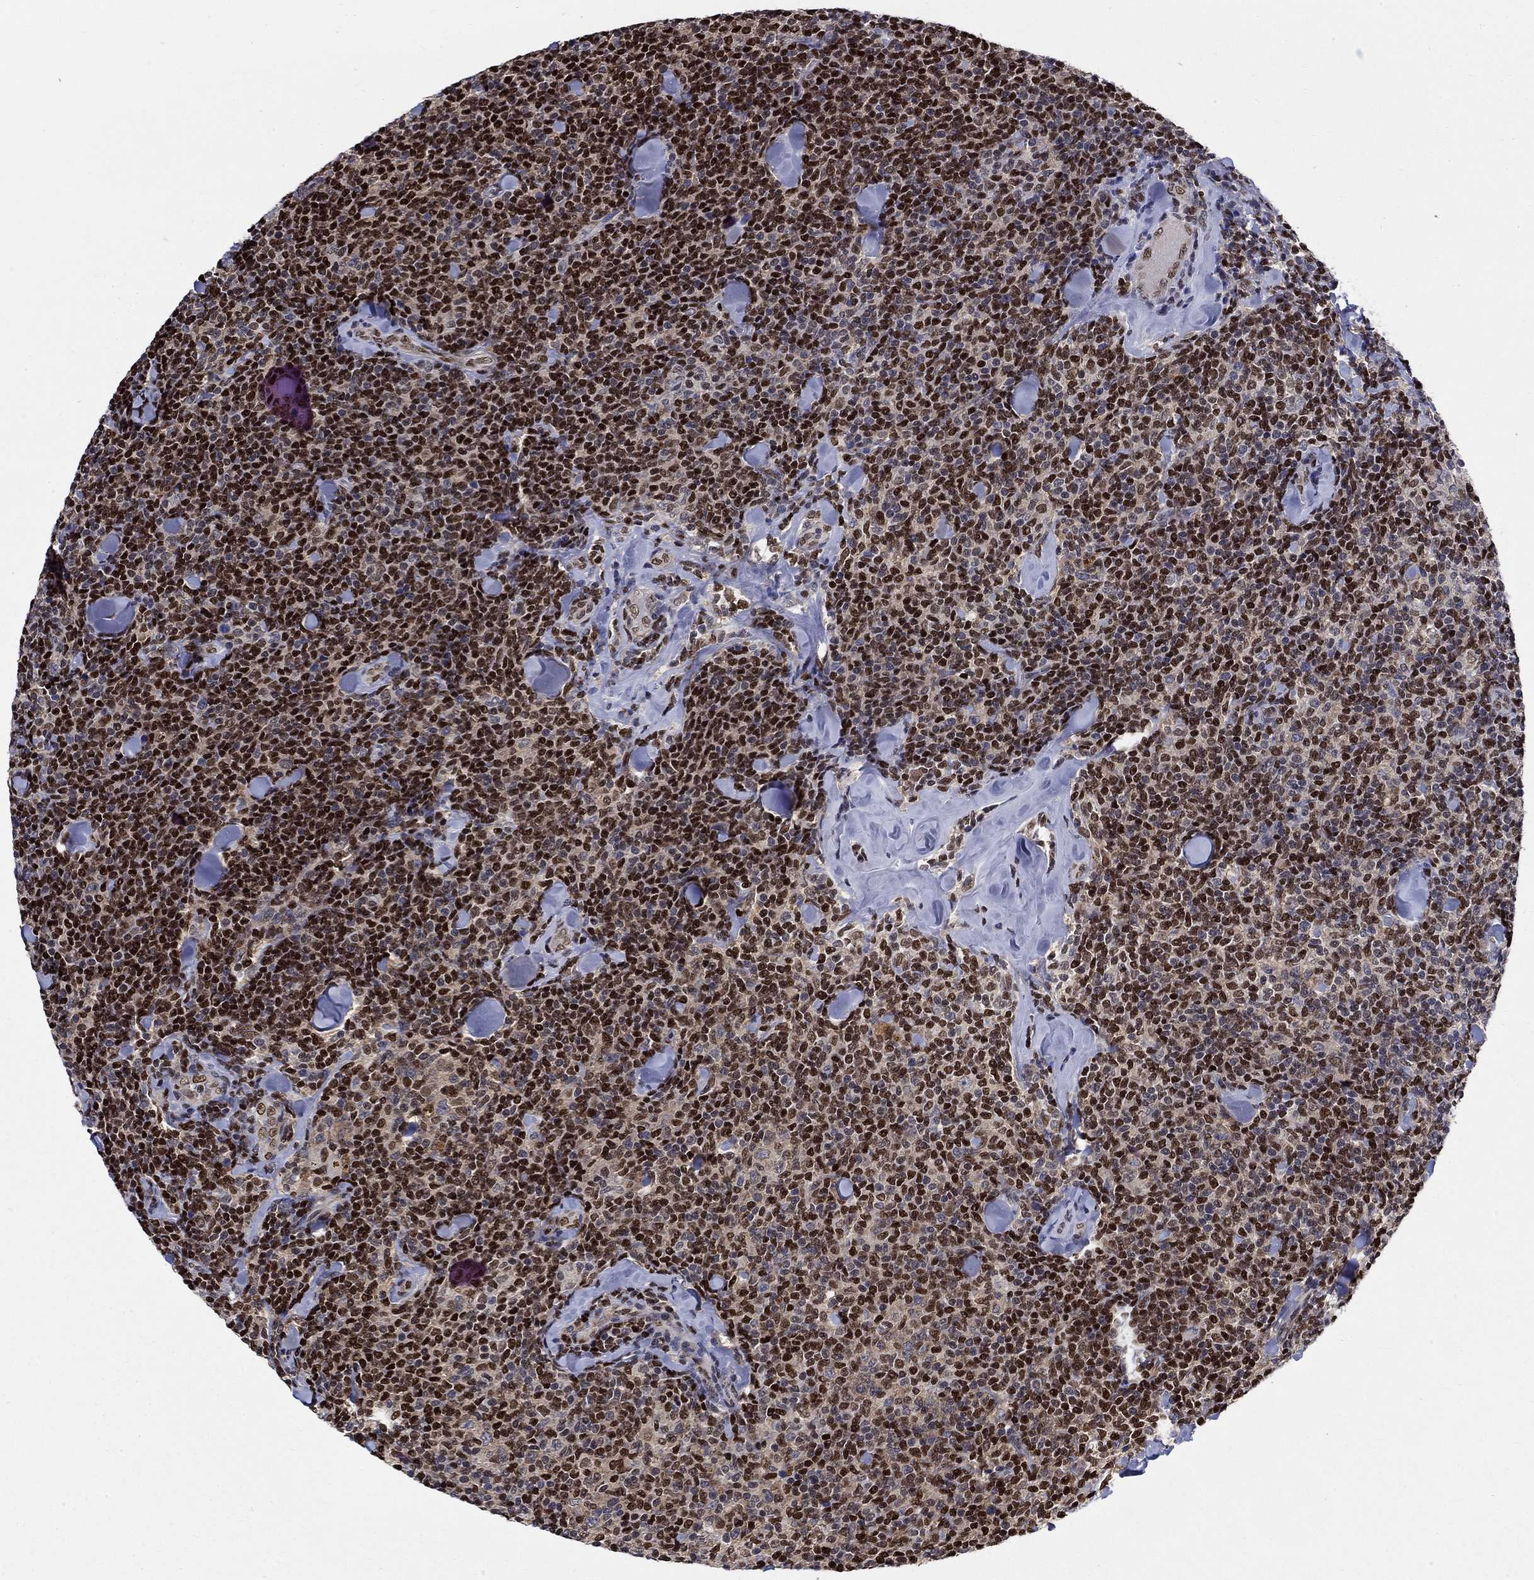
{"staining": {"intensity": "strong", "quantity": ">75%", "location": "nuclear"}, "tissue": "lymphoma", "cell_type": "Tumor cells", "image_type": "cancer", "snomed": [{"axis": "morphology", "description": "Malignant lymphoma, non-Hodgkin's type, Low grade"}, {"axis": "topography", "description": "Lymph node"}], "caption": "Tumor cells display strong nuclear staining in approximately >75% of cells in malignant lymphoma, non-Hodgkin's type (low-grade). The staining is performed using DAB brown chromogen to label protein expression. The nuclei are counter-stained blue using hematoxylin.", "gene": "ZNF594", "patient": {"sex": "female", "age": 56}}